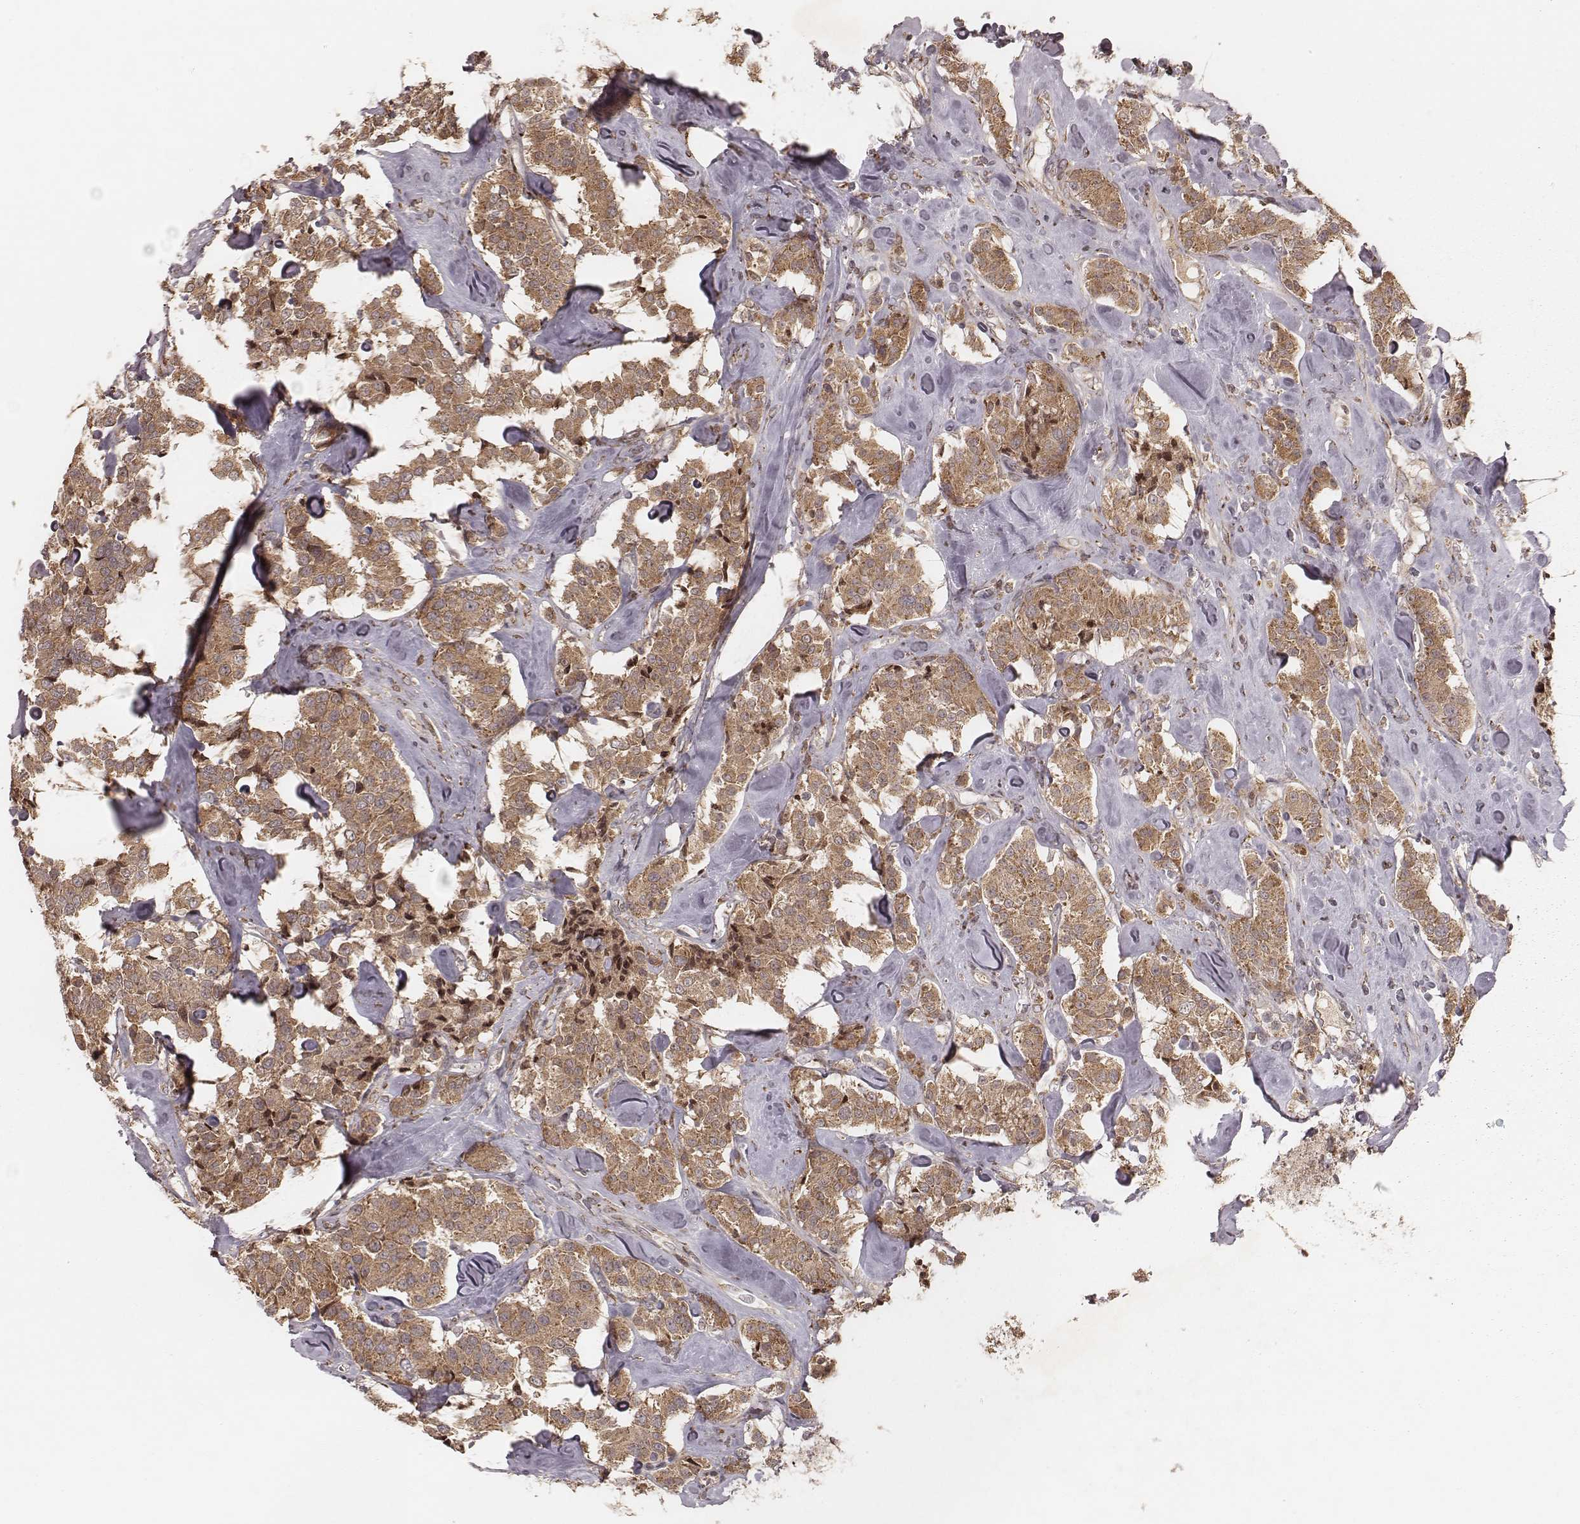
{"staining": {"intensity": "moderate", "quantity": ">75%", "location": "cytoplasmic/membranous"}, "tissue": "carcinoid", "cell_type": "Tumor cells", "image_type": "cancer", "snomed": [{"axis": "morphology", "description": "Carcinoid, malignant, NOS"}, {"axis": "topography", "description": "Pancreas"}], "caption": "Protein staining demonstrates moderate cytoplasmic/membranous staining in about >75% of tumor cells in carcinoid (malignant).", "gene": "MYO19", "patient": {"sex": "male", "age": 41}}